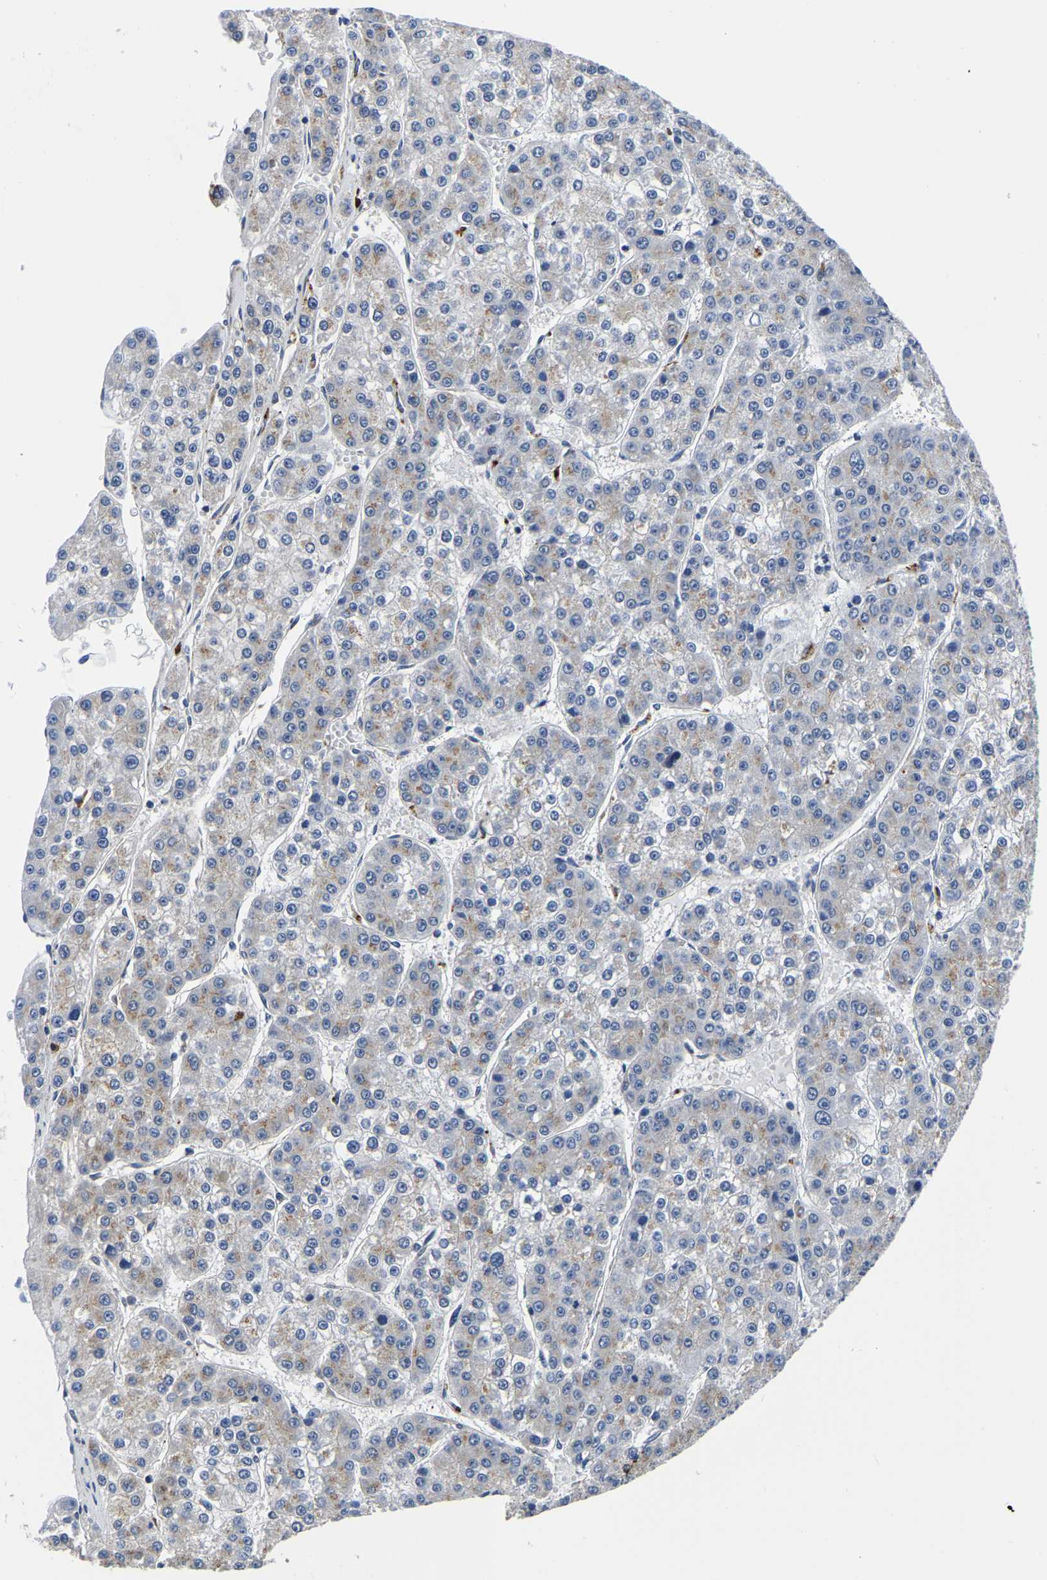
{"staining": {"intensity": "negative", "quantity": "none", "location": "none"}, "tissue": "liver cancer", "cell_type": "Tumor cells", "image_type": "cancer", "snomed": [{"axis": "morphology", "description": "Carcinoma, Hepatocellular, NOS"}, {"axis": "topography", "description": "Liver"}], "caption": "High power microscopy micrograph of an IHC histopathology image of liver hepatocellular carcinoma, revealing no significant expression in tumor cells.", "gene": "PDLIM7", "patient": {"sex": "female", "age": 73}}